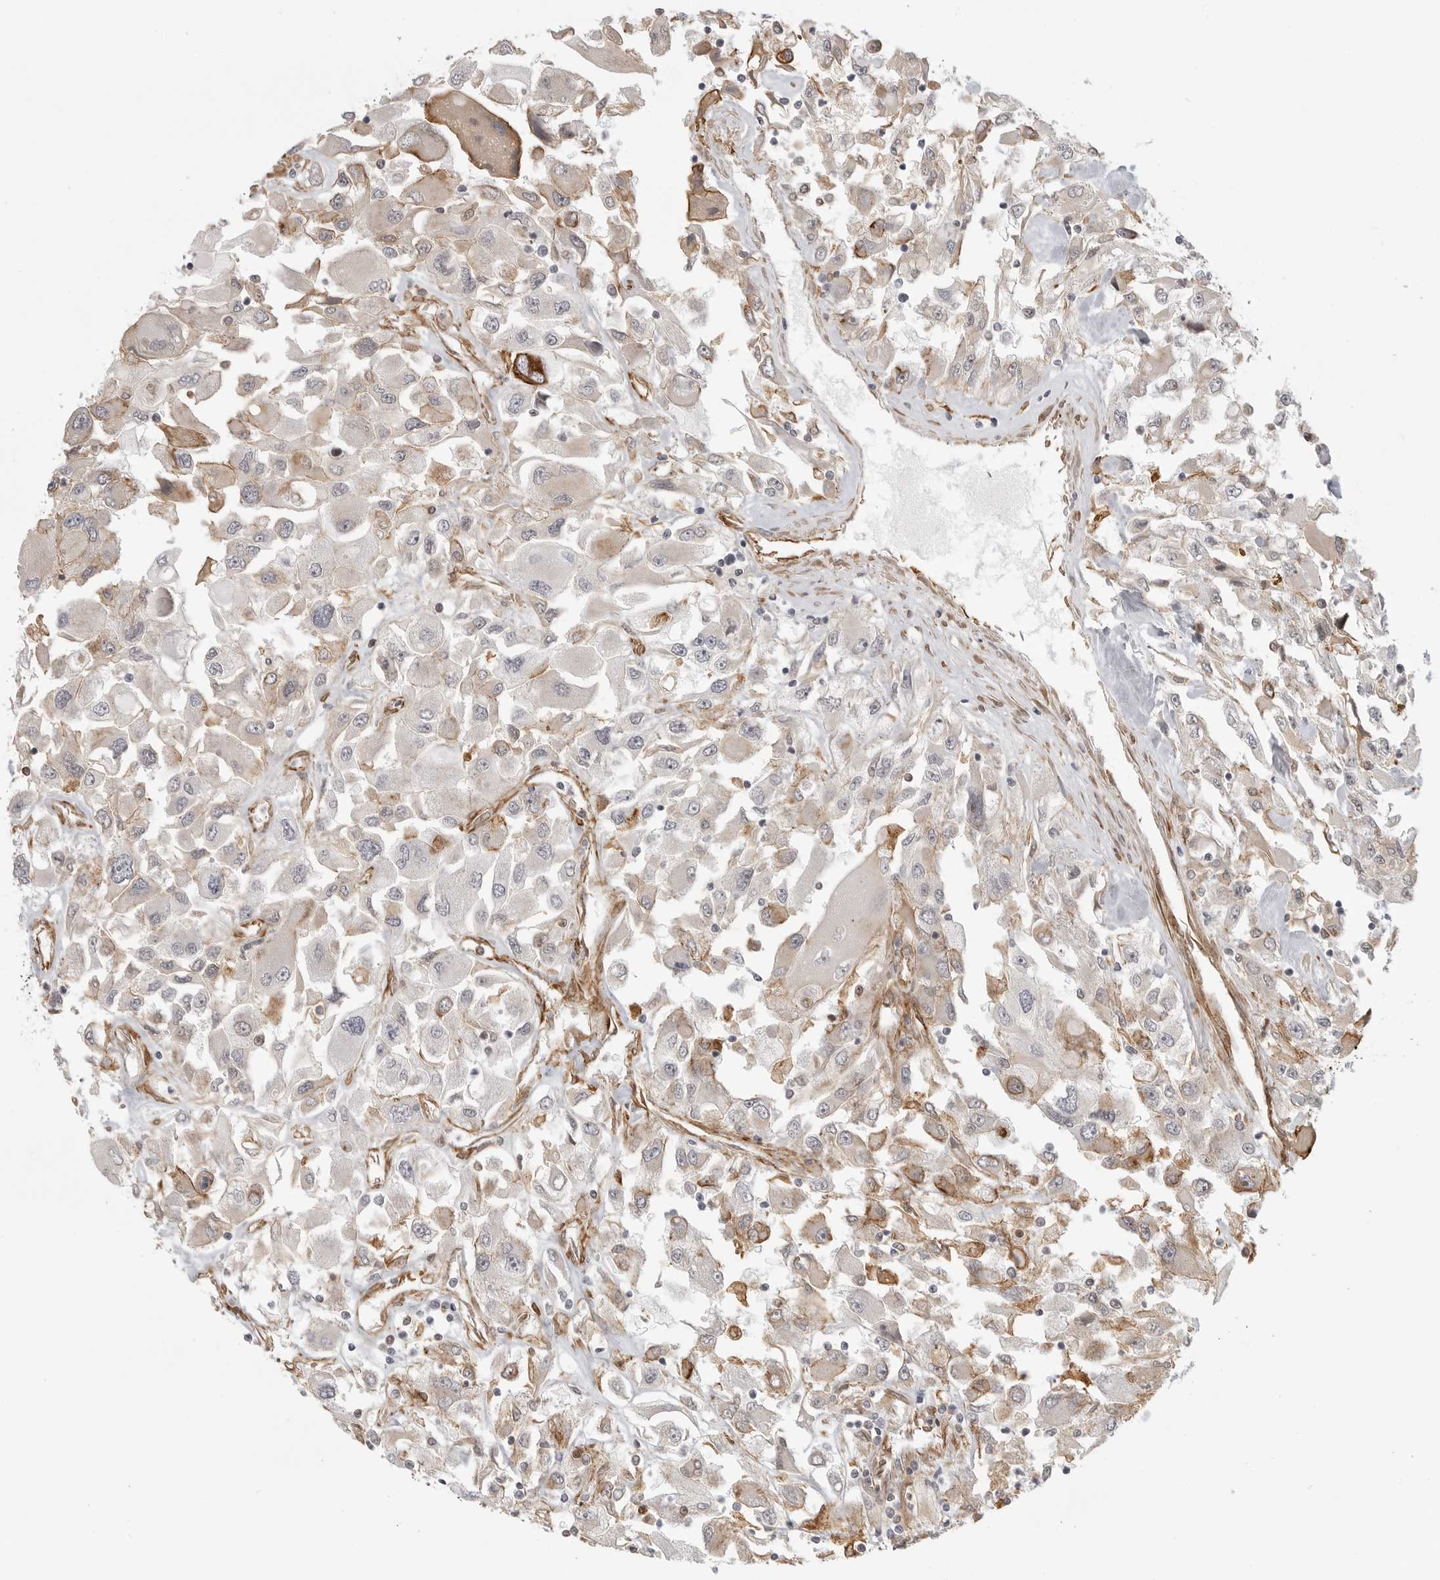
{"staining": {"intensity": "negative", "quantity": "none", "location": "none"}, "tissue": "renal cancer", "cell_type": "Tumor cells", "image_type": "cancer", "snomed": [{"axis": "morphology", "description": "Adenocarcinoma, NOS"}, {"axis": "topography", "description": "Kidney"}], "caption": "A high-resolution histopathology image shows immunohistochemistry staining of renal cancer (adenocarcinoma), which exhibits no significant positivity in tumor cells. (DAB immunohistochemistry visualized using brightfield microscopy, high magnification).", "gene": "ATOH7", "patient": {"sex": "female", "age": 52}}